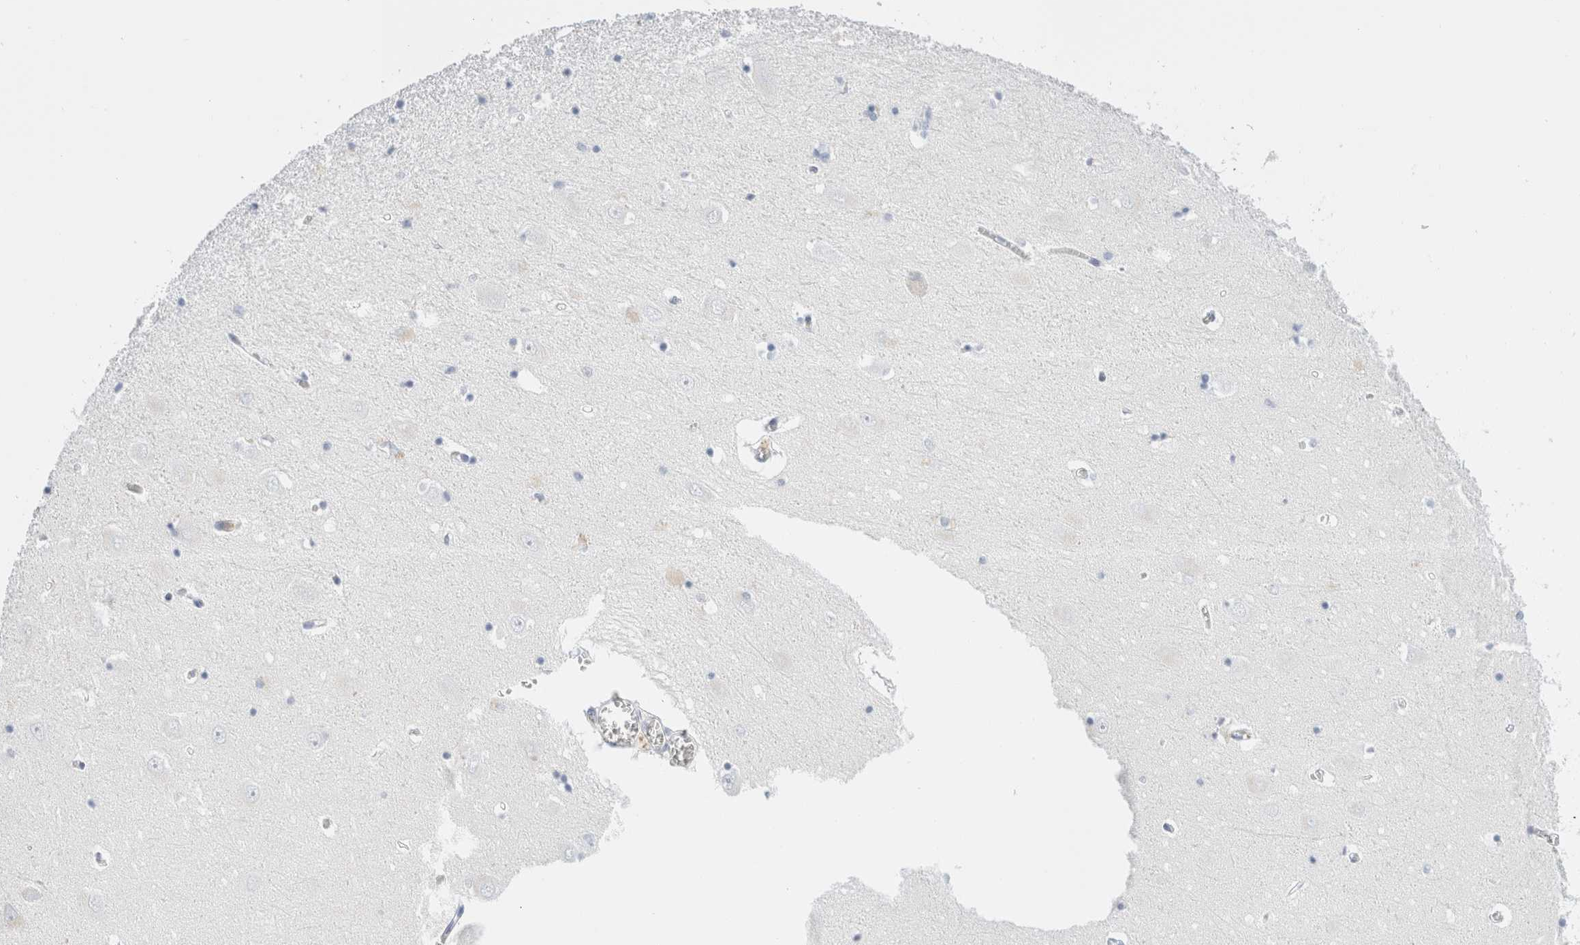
{"staining": {"intensity": "negative", "quantity": "none", "location": "none"}, "tissue": "hippocampus", "cell_type": "Glial cells", "image_type": "normal", "snomed": [{"axis": "morphology", "description": "Normal tissue, NOS"}, {"axis": "topography", "description": "Hippocampus"}], "caption": "Immunohistochemistry (IHC) histopathology image of unremarkable hippocampus: human hippocampus stained with DAB (3,3'-diaminobenzidine) exhibits no significant protein positivity in glial cells. The staining was performed using DAB to visualize the protein expression in brown, while the nuclei were stained in blue with hematoxylin (Magnification: 20x).", "gene": "ARG1", "patient": {"sex": "male", "age": 70}}